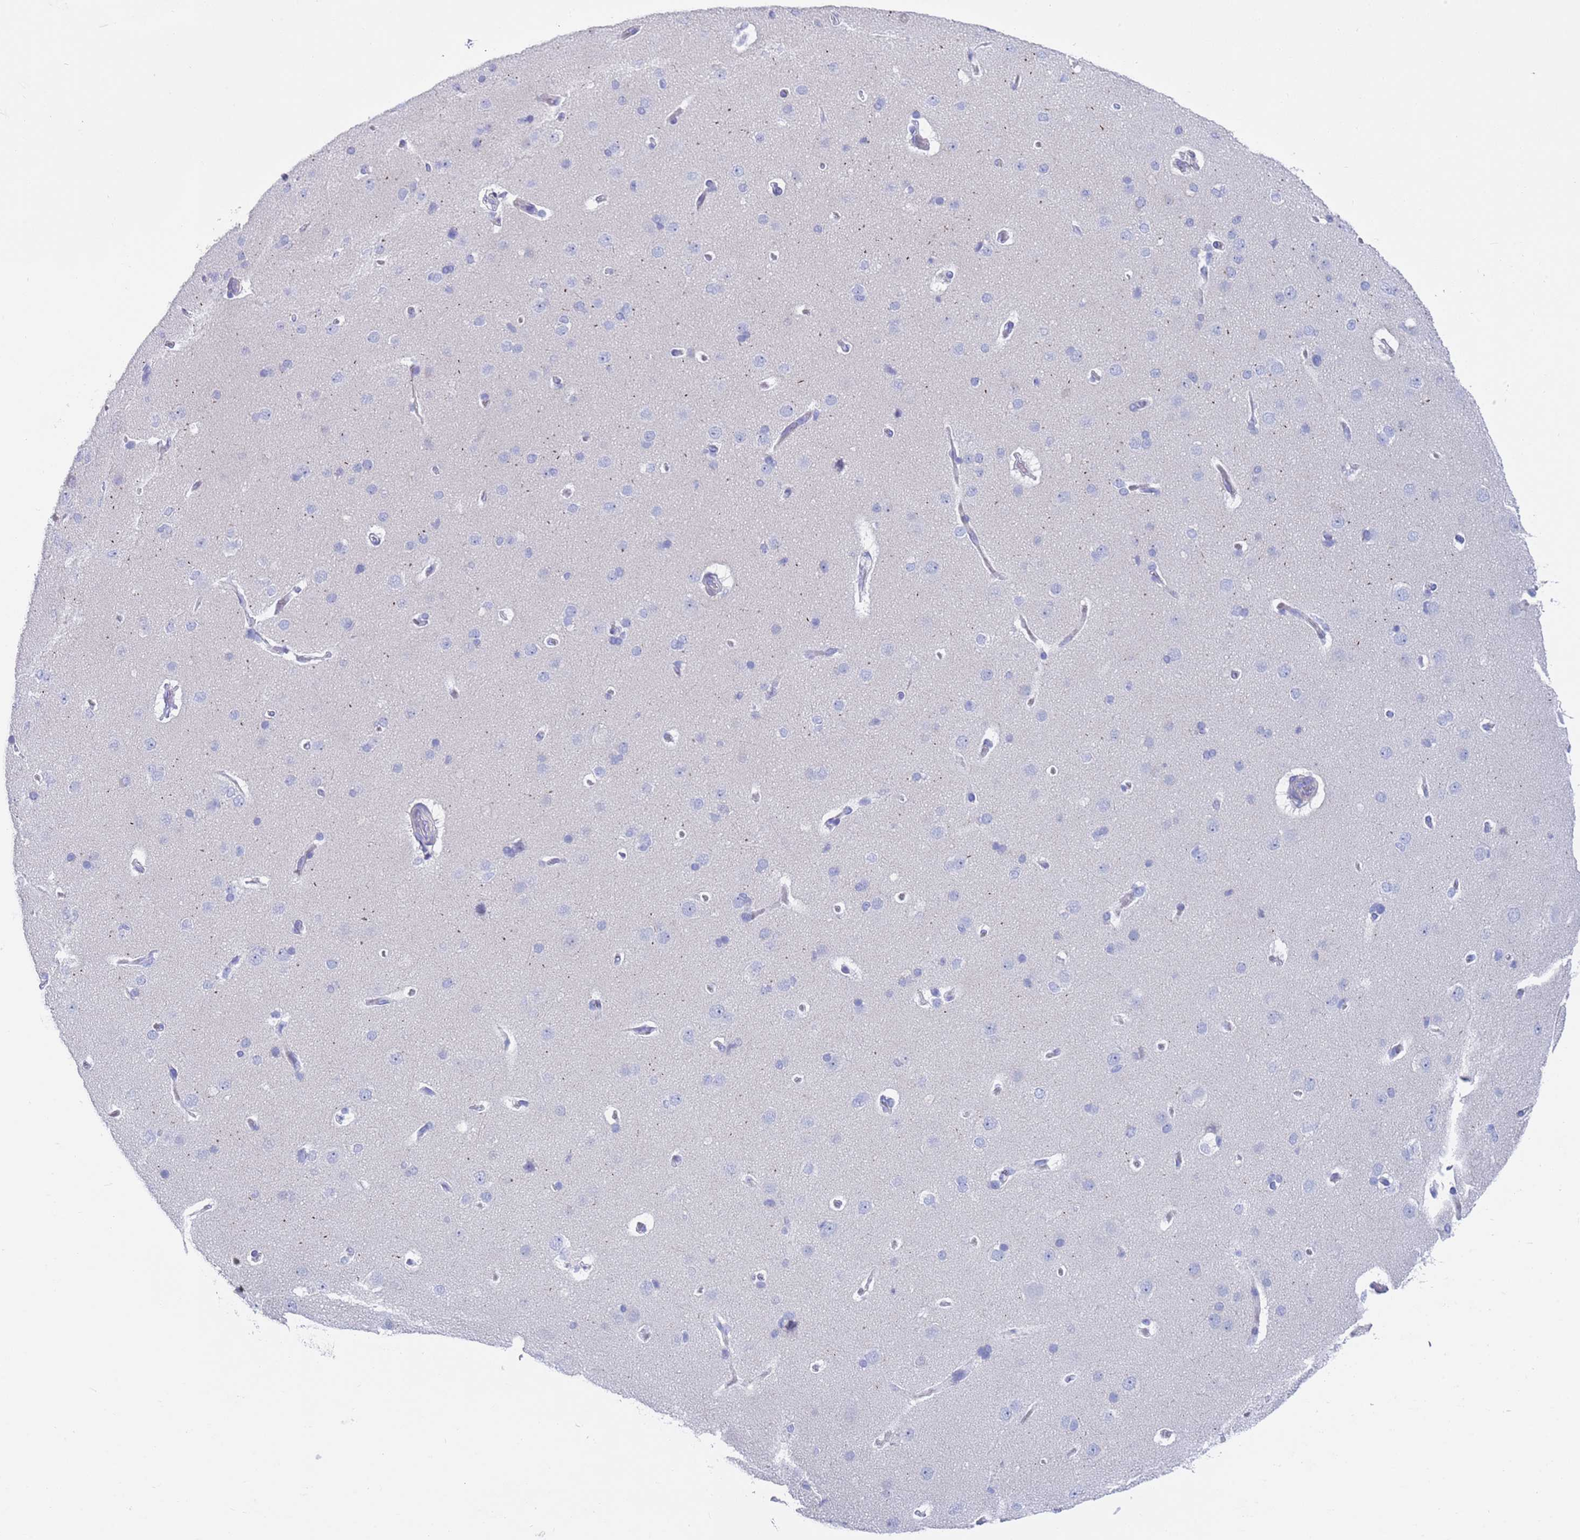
{"staining": {"intensity": "negative", "quantity": "none", "location": "none"}, "tissue": "cerebral cortex", "cell_type": "Endothelial cells", "image_type": "normal", "snomed": [{"axis": "morphology", "description": "Normal tissue, NOS"}, {"axis": "topography", "description": "Cerebral cortex"}], "caption": "Immunohistochemistry photomicrograph of normal human cerebral cortex stained for a protein (brown), which reveals no staining in endothelial cells.", "gene": "CPXM2", "patient": {"sex": "male", "age": 62}}